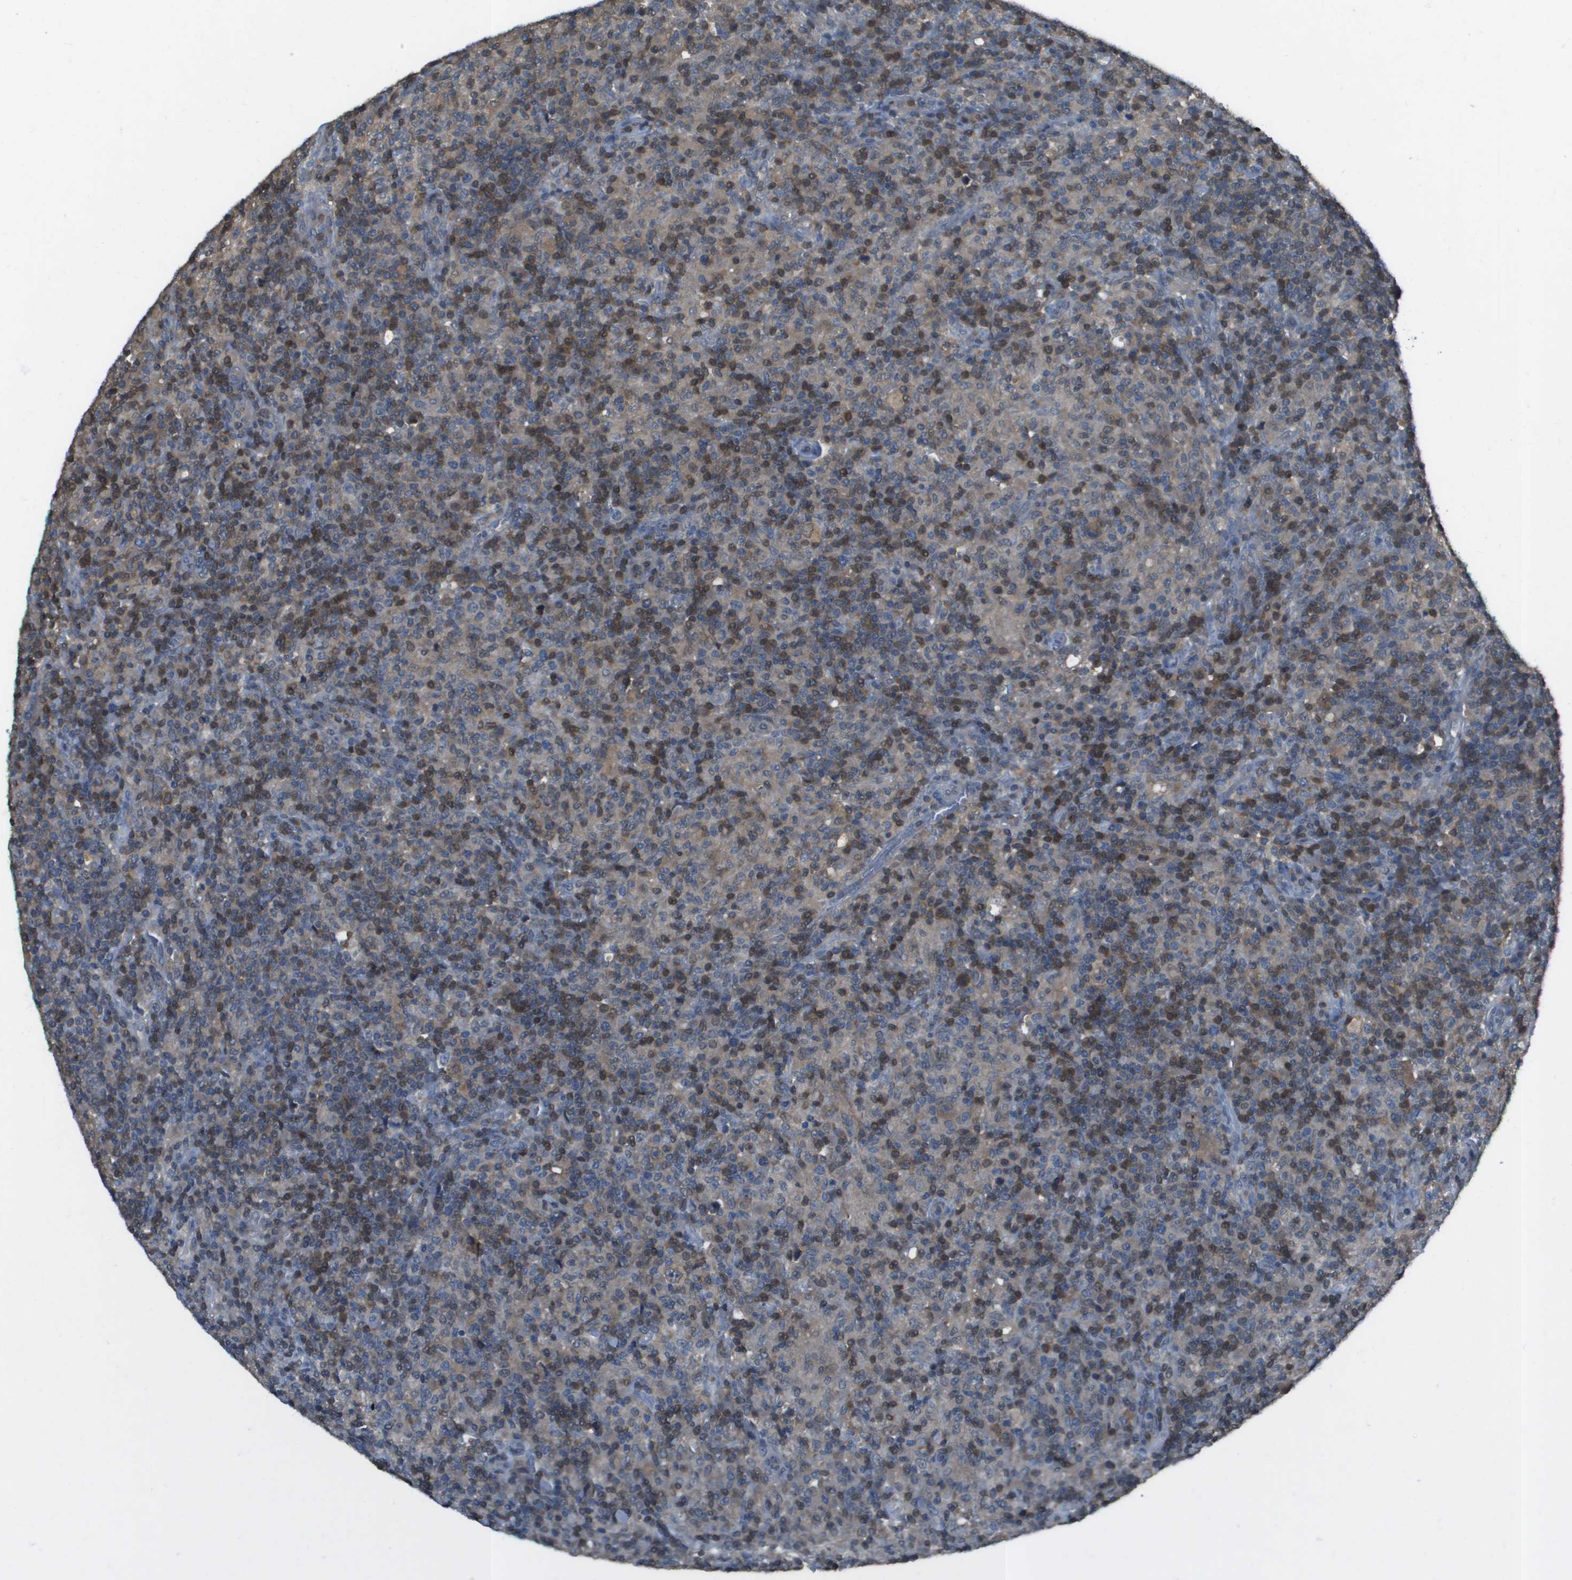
{"staining": {"intensity": "moderate", "quantity": ">75%", "location": "cytoplasmic/membranous"}, "tissue": "lymphoma", "cell_type": "Tumor cells", "image_type": "cancer", "snomed": [{"axis": "morphology", "description": "Hodgkin's disease, NOS"}, {"axis": "topography", "description": "Lymph node"}], "caption": "Immunohistochemical staining of human Hodgkin's disease demonstrates medium levels of moderate cytoplasmic/membranous protein staining in approximately >75% of tumor cells.", "gene": "CAMK4", "patient": {"sex": "male", "age": 70}}